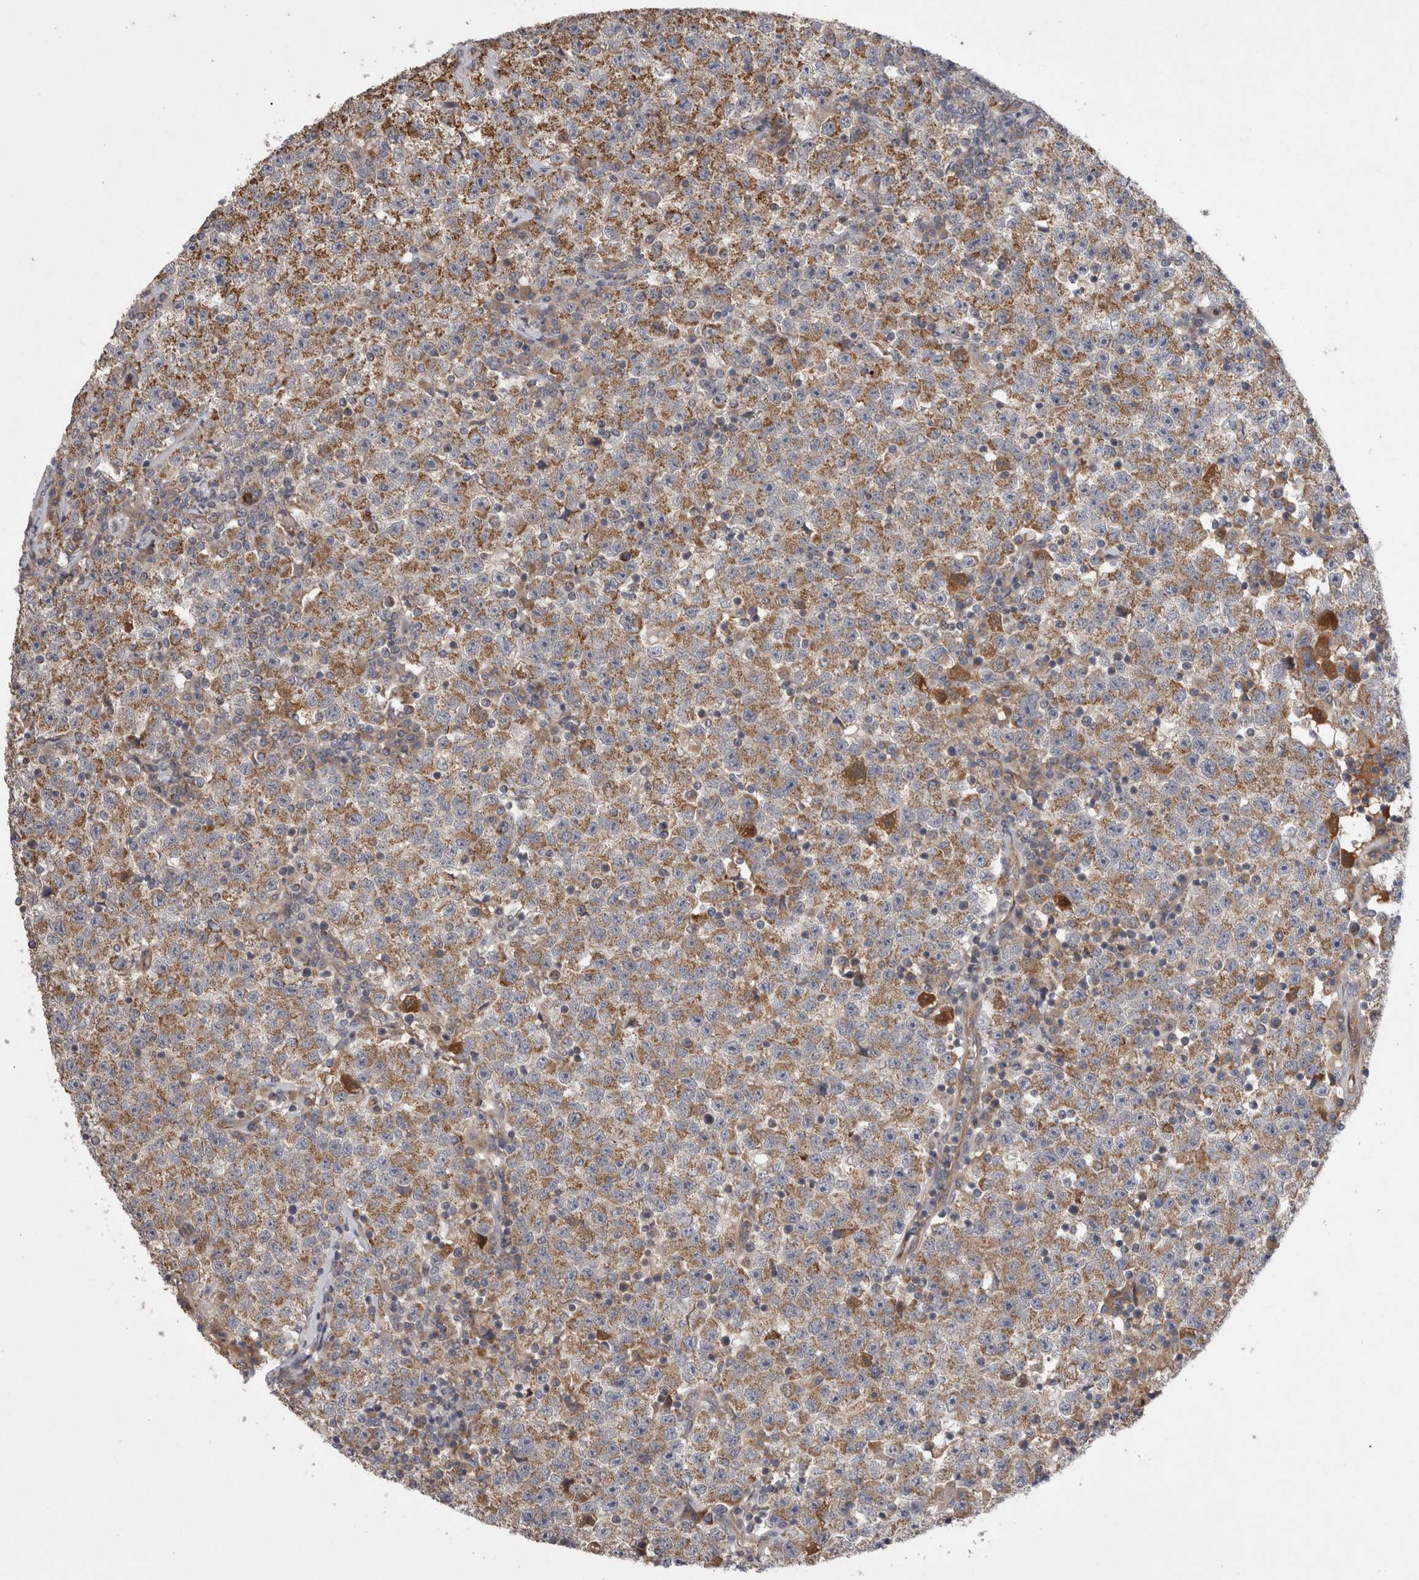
{"staining": {"intensity": "moderate", "quantity": ">75%", "location": "cytoplasmic/membranous"}, "tissue": "testis cancer", "cell_type": "Tumor cells", "image_type": "cancer", "snomed": [{"axis": "morphology", "description": "Seminoma, NOS"}, {"axis": "topography", "description": "Testis"}], "caption": "High-magnification brightfield microscopy of testis seminoma stained with DAB (brown) and counterstained with hematoxylin (blue). tumor cells exhibit moderate cytoplasmic/membranous expression is identified in approximately>75% of cells.", "gene": "DARS2", "patient": {"sex": "male", "age": 22}}